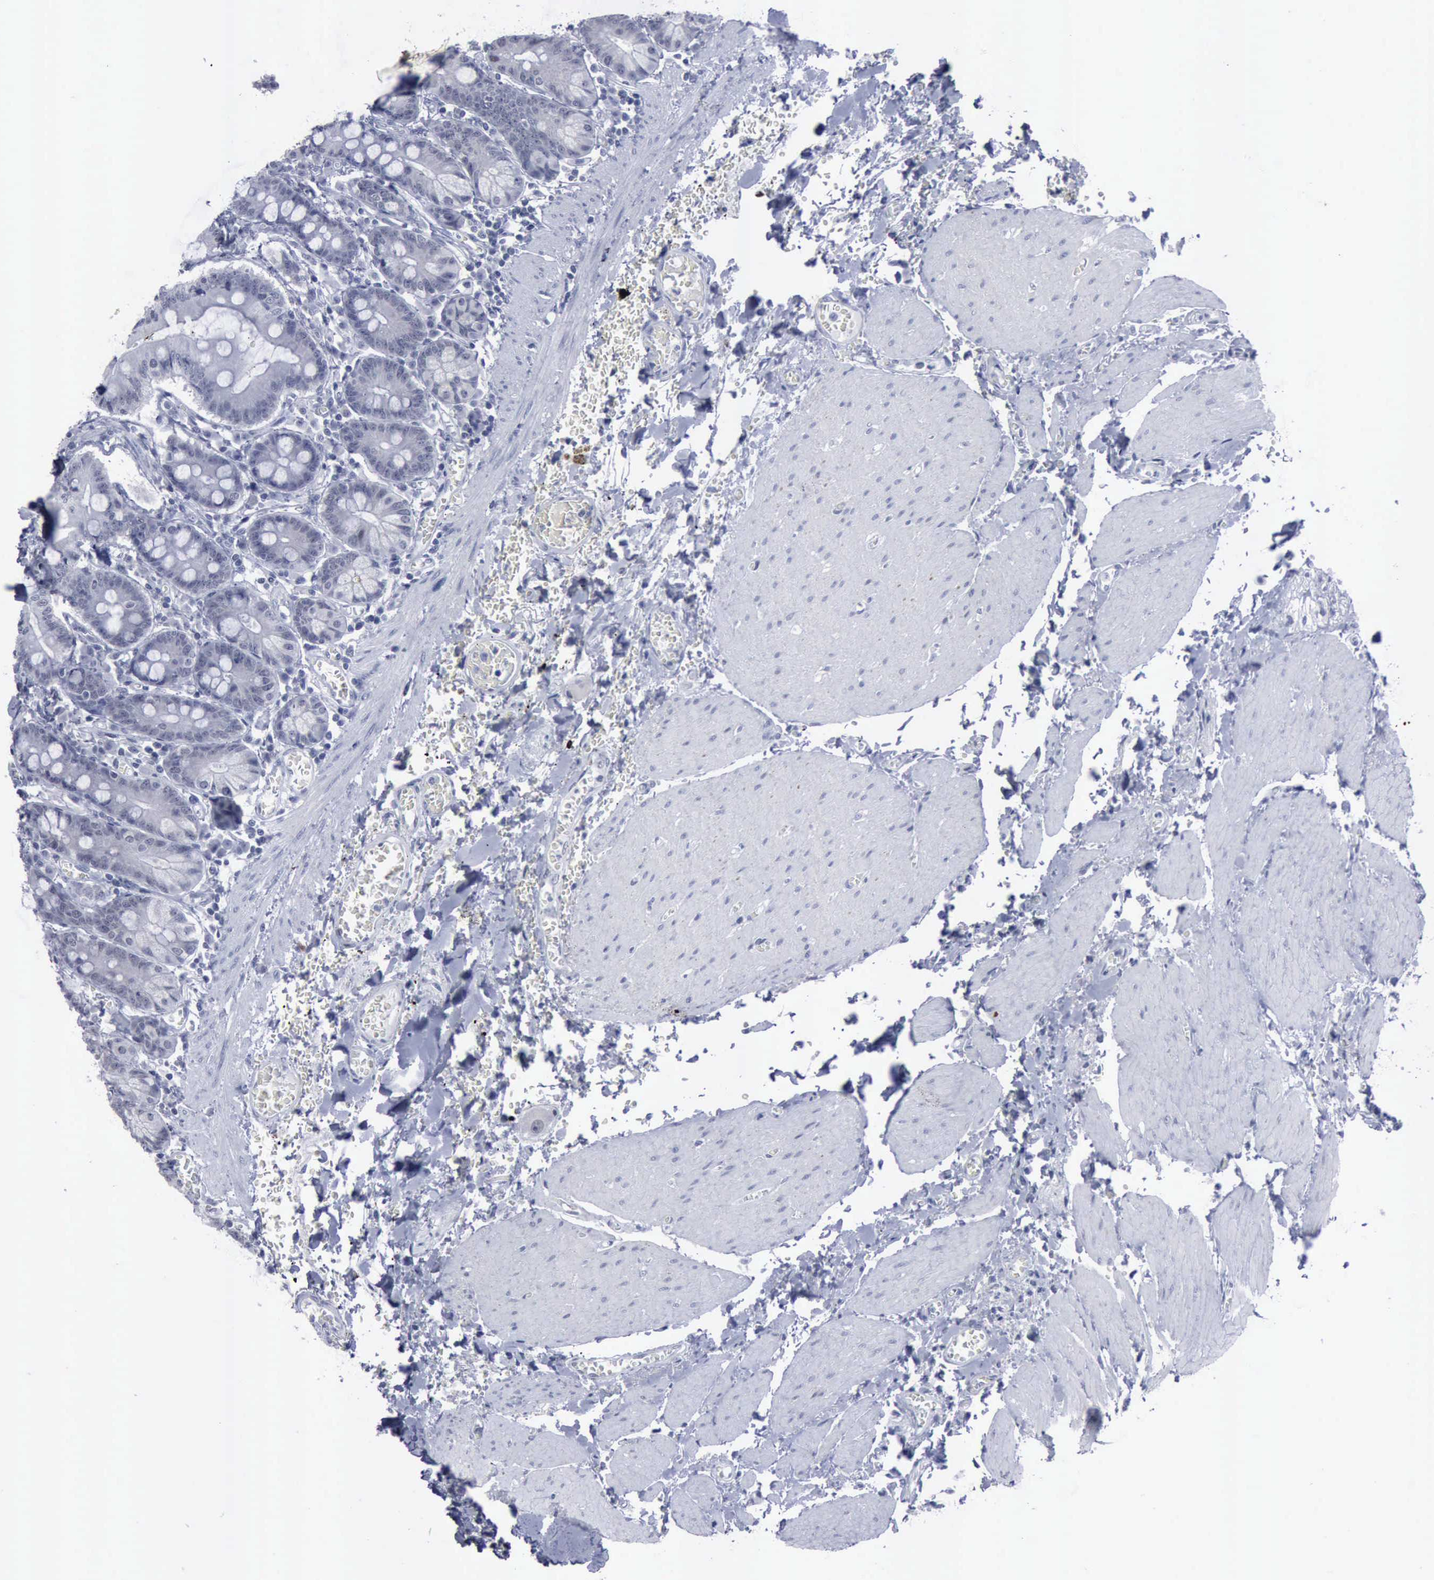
{"staining": {"intensity": "negative", "quantity": "none", "location": "none"}, "tissue": "small intestine", "cell_type": "Glandular cells", "image_type": "normal", "snomed": [{"axis": "morphology", "description": "Normal tissue, NOS"}, {"axis": "topography", "description": "Small intestine"}], "caption": "High magnification brightfield microscopy of unremarkable small intestine stained with DAB (3,3'-diaminobenzidine) (brown) and counterstained with hematoxylin (blue): glandular cells show no significant expression. (Immunohistochemistry (ihc), brightfield microscopy, high magnification).", "gene": "BRD1", "patient": {"sex": "male", "age": 71}}